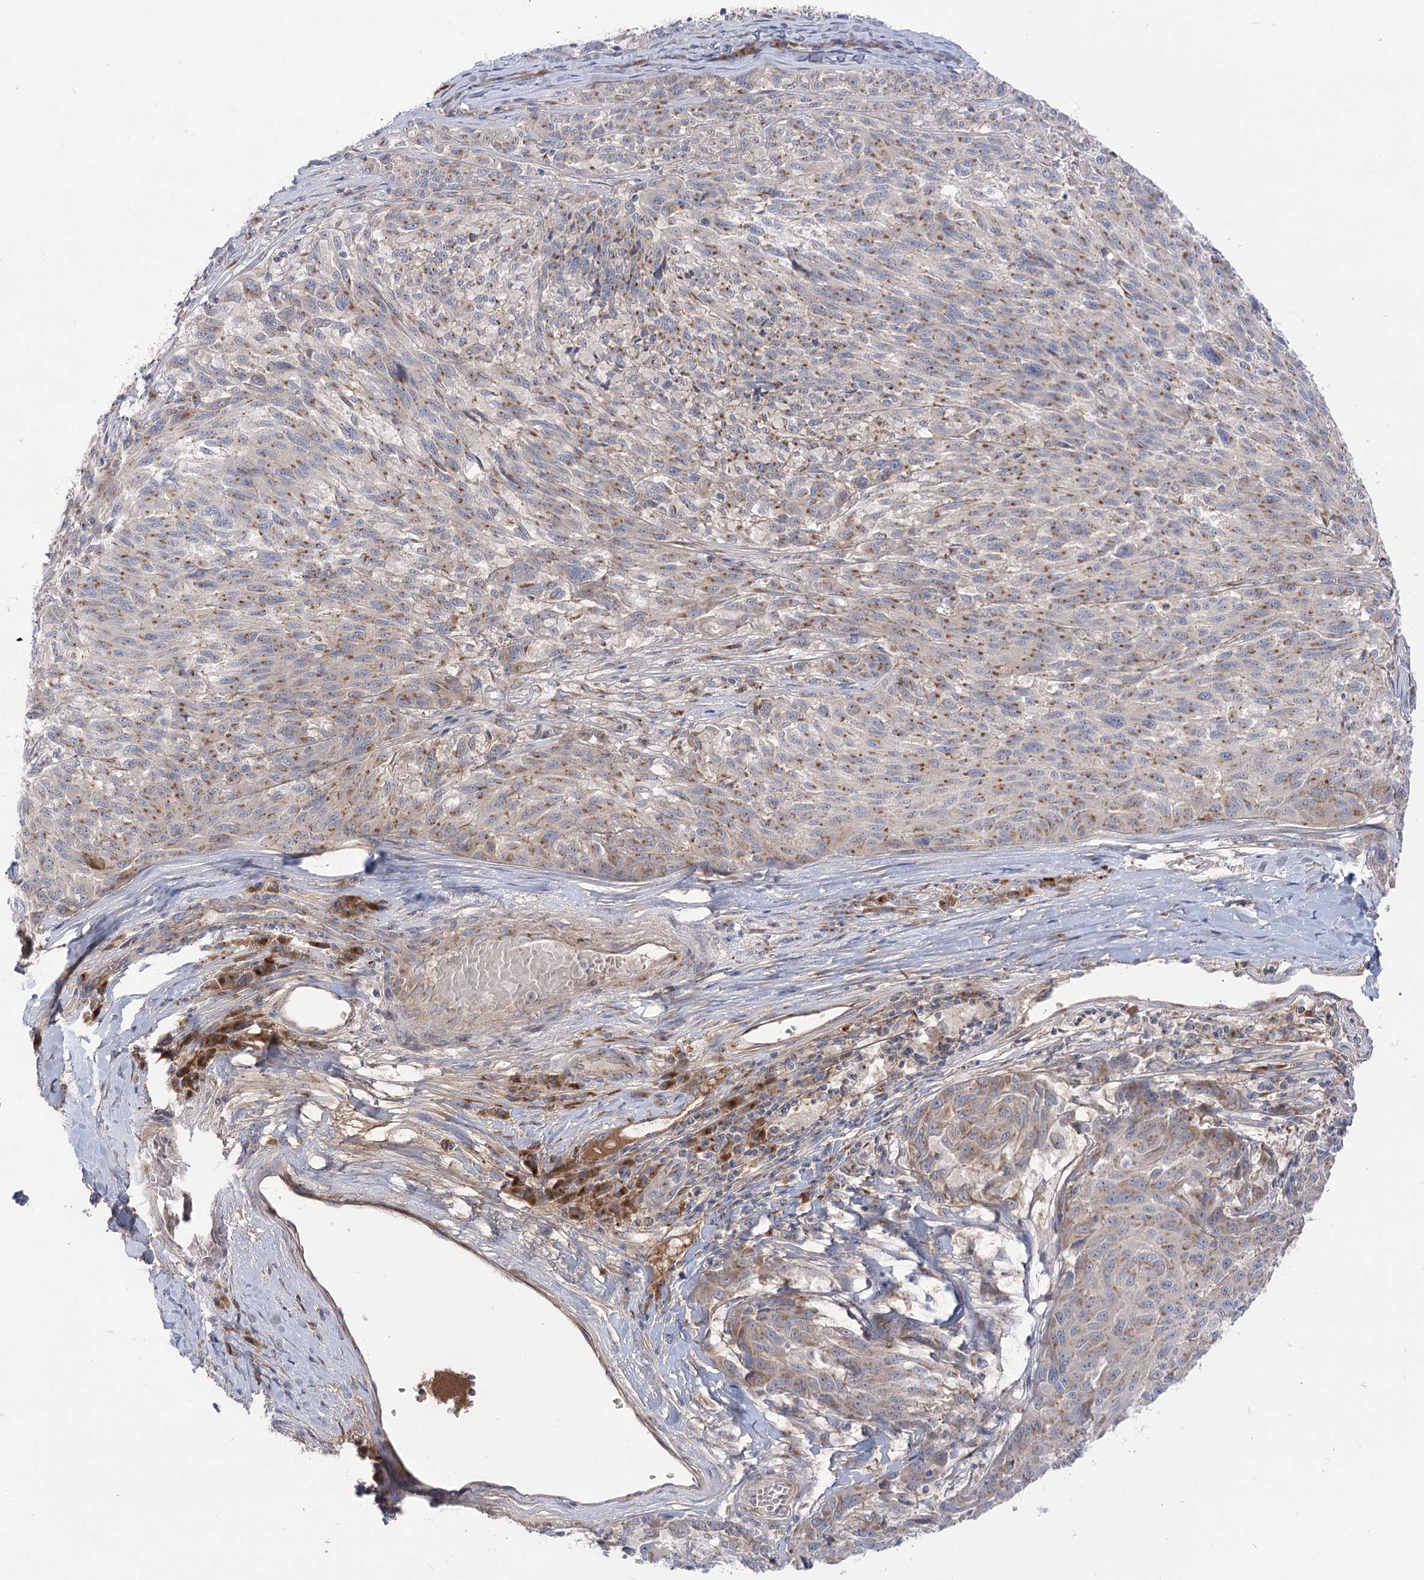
{"staining": {"intensity": "moderate", "quantity": ">75%", "location": "cytoplasmic/membranous"}, "tissue": "melanoma", "cell_type": "Tumor cells", "image_type": "cancer", "snomed": [{"axis": "morphology", "description": "Malignant melanoma, NOS"}, {"axis": "topography", "description": "Skin"}], "caption": "Human melanoma stained with a brown dye exhibits moderate cytoplasmic/membranous positive staining in about >75% of tumor cells.", "gene": "GBF1", "patient": {"sex": "male", "age": 53}}